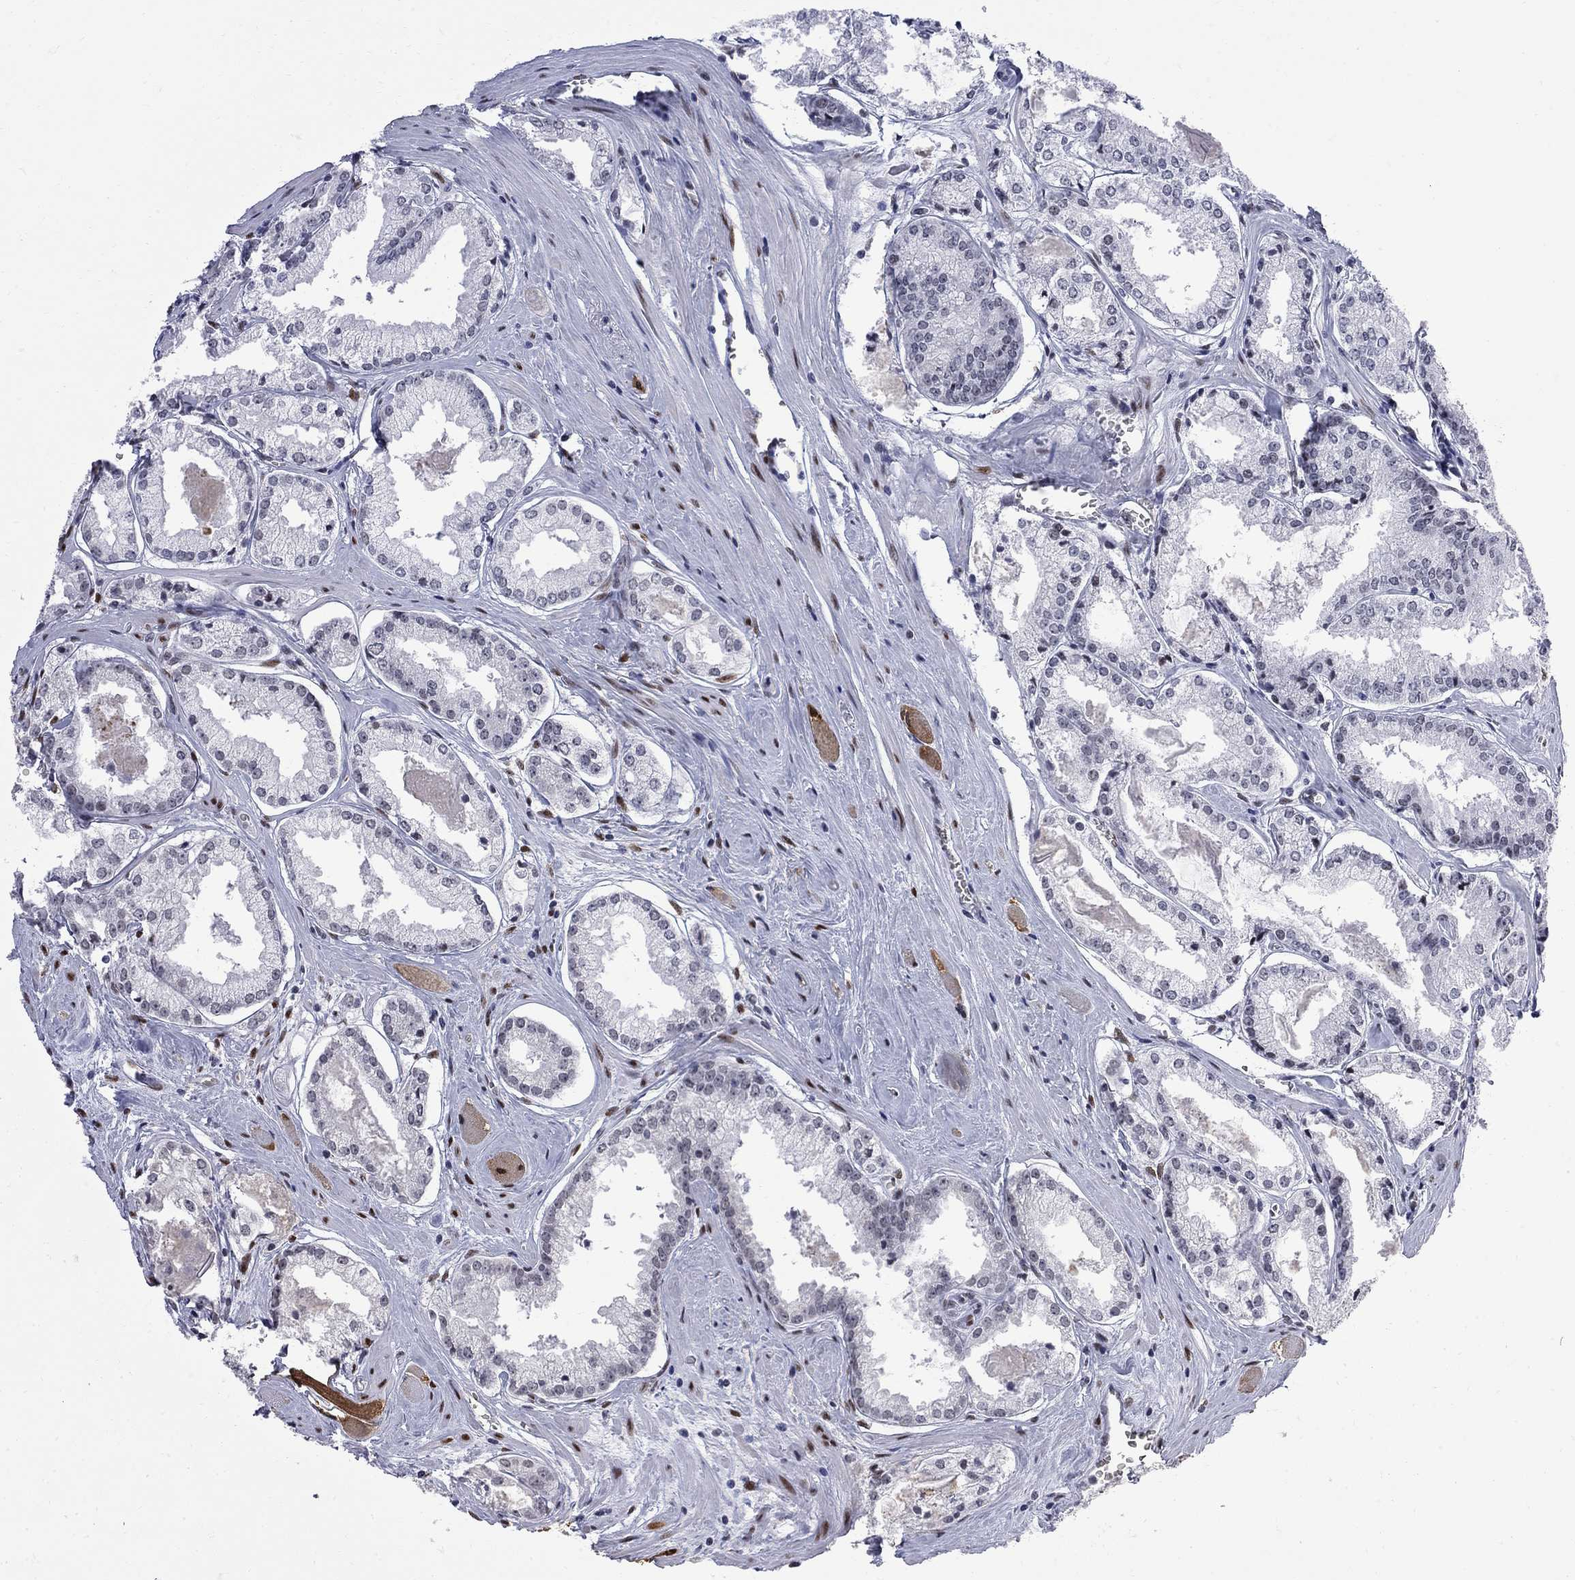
{"staining": {"intensity": "negative", "quantity": "none", "location": "none"}, "tissue": "prostate cancer", "cell_type": "Tumor cells", "image_type": "cancer", "snomed": [{"axis": "morphology", "description": "Adenocarcinoma, NOS"}, {"axis": "topography", "description": "Prostate"}], "caption": "This is an immunohistochemistry (IHC) histopathology image of prostate cancer. There is no staining in tumor cells.", "gene": "ZBTB47", "patient": {"sex": "male", "age": 72}}